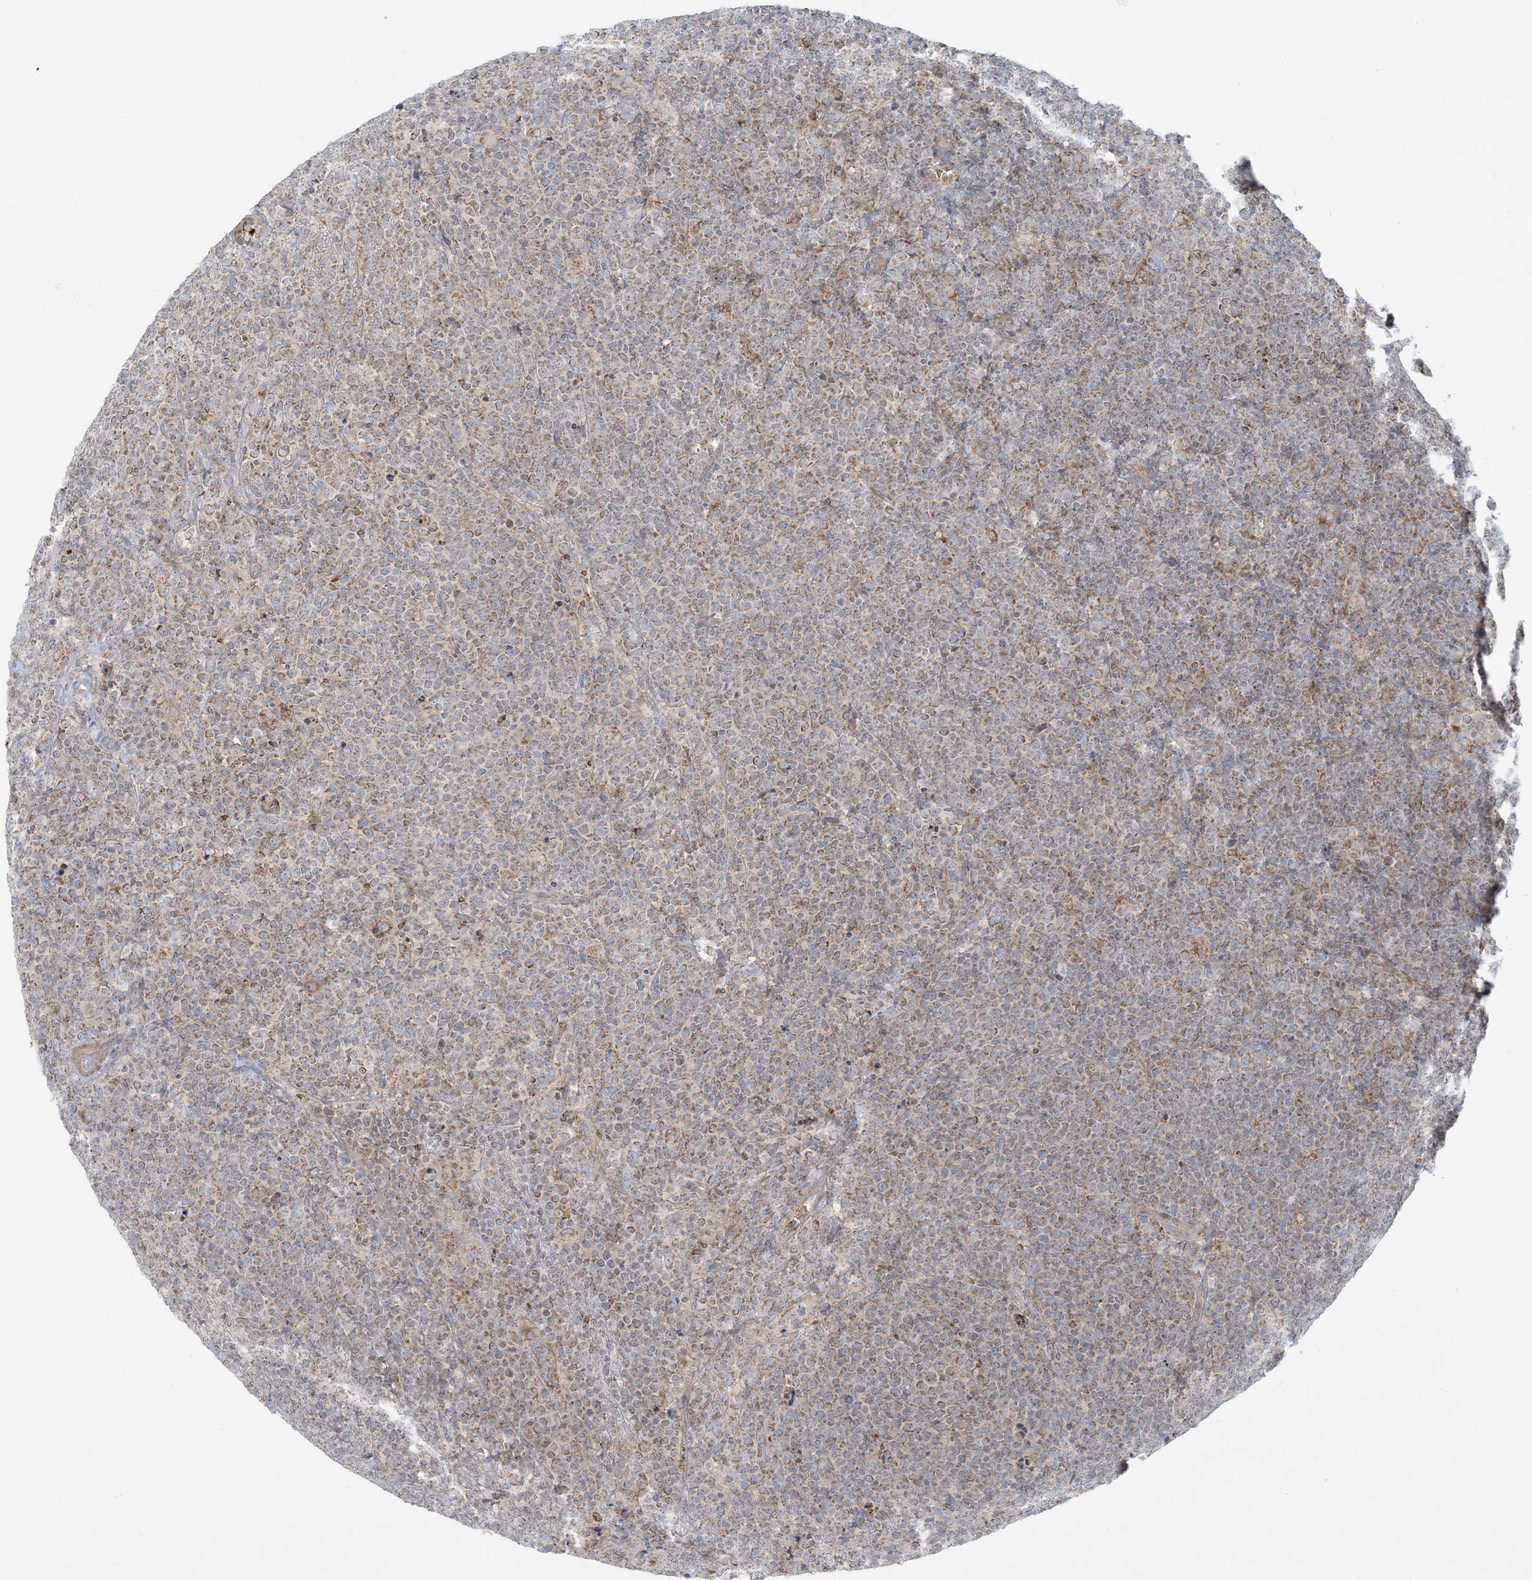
{"staining": {"intensity": "moderate", "quantity": "25%-75%", "location": "cytoplasmic/membranous"}, "tissue": "lymphoma", "cell_type": "Tumor cells", "image_type": "cancer", "snomed": [{"axis": "morphology", "description": "Malignant lymphoma, non-Hodgkin's type, High grade"}, {"axis": "topography", "description": "Lymph node"}], "caption": "Protein expression analysis of human high-grade malignant lymphoma, non-Hodgkin's type reveals moderate cytoplasmic/membranous expression in approximately 25%-75% of tumor cells.", "gene": "PIK3R4", "patient": {"sex": "male", "age": 61}}